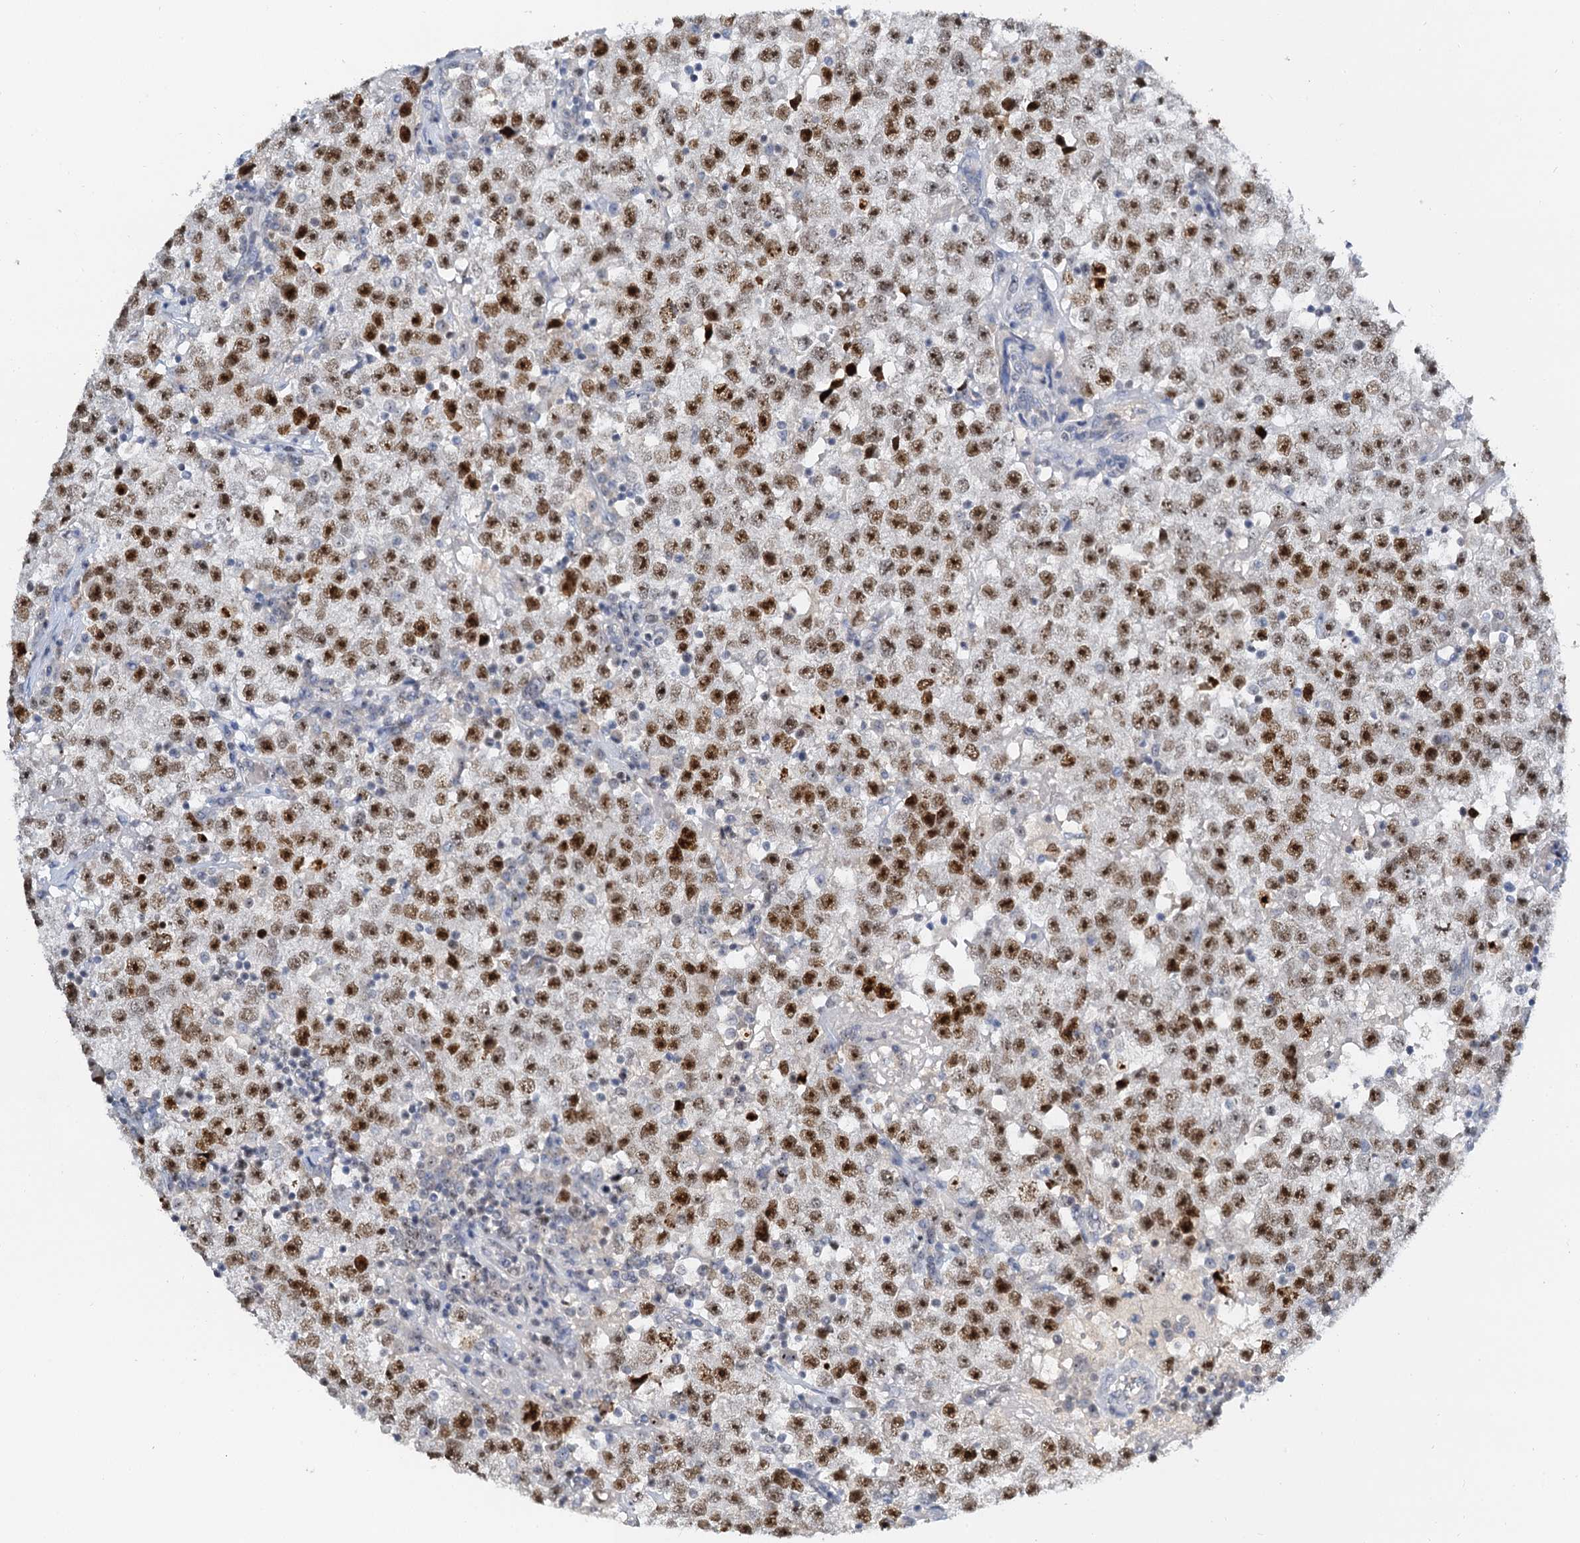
{"staining": {"intensity": "strong", "quantity": ">75%", "location": "nuclear"}, "tissue": "testis cancer", "cell_type": "Tumor cells", "image_type": "cancer", "snomed": [{"axis": "morphology", "description": "Seminoma, NOS"}, {"axis": "topography", "description": "Testis"}], "caption": "A histopathology image showing strong nuclear staining in about >75% of tumor cells in testis cancer, as visualized by brown immunohistochemical staining.", "gene": "NOP2", "patient": {"sex": "male", "age": 22}}